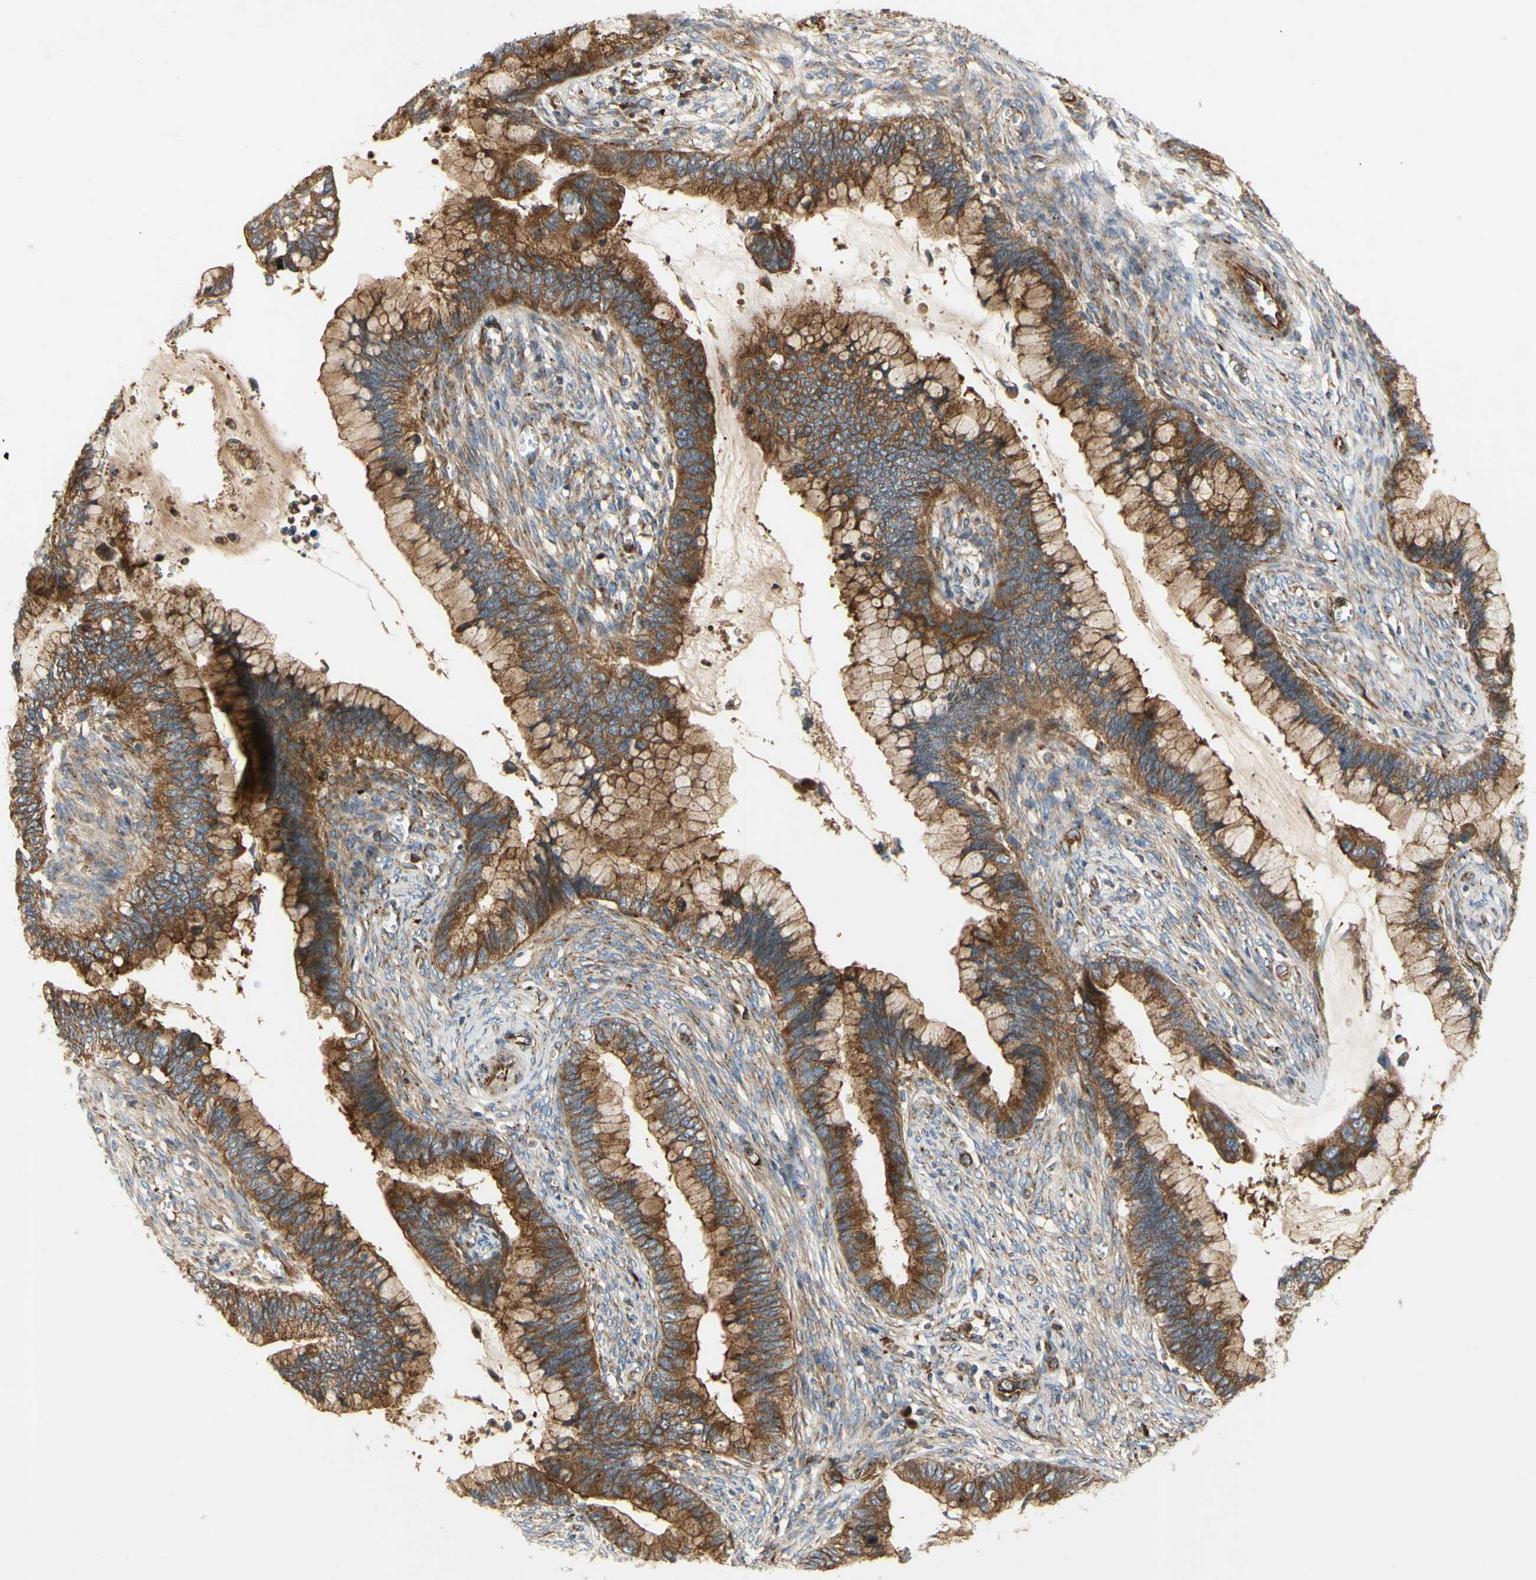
{"staining": {"intensity": "strong", "quantity": "25%-75%", "location": "cytoplasmic/membranous"}, "tissue": "cervical cancer", "cell_type": "Tumor cells", "image_type": "cancer", "snomed": [{"axis": "morphology", "description": "Adenocarcinoma, NOS"}, {"axis": "topography", "description": "Cervix"}], "caption": "This histopathology image exhibits immunohistochemistry (IHC) staining of cervical cancer (adenocarcinoma), with high strong cytoplasmic/membranous expression in about 25%-75% of tumor cells.", "gene": "TUBG2", "patient": {"sex": "female", "age": 44}}